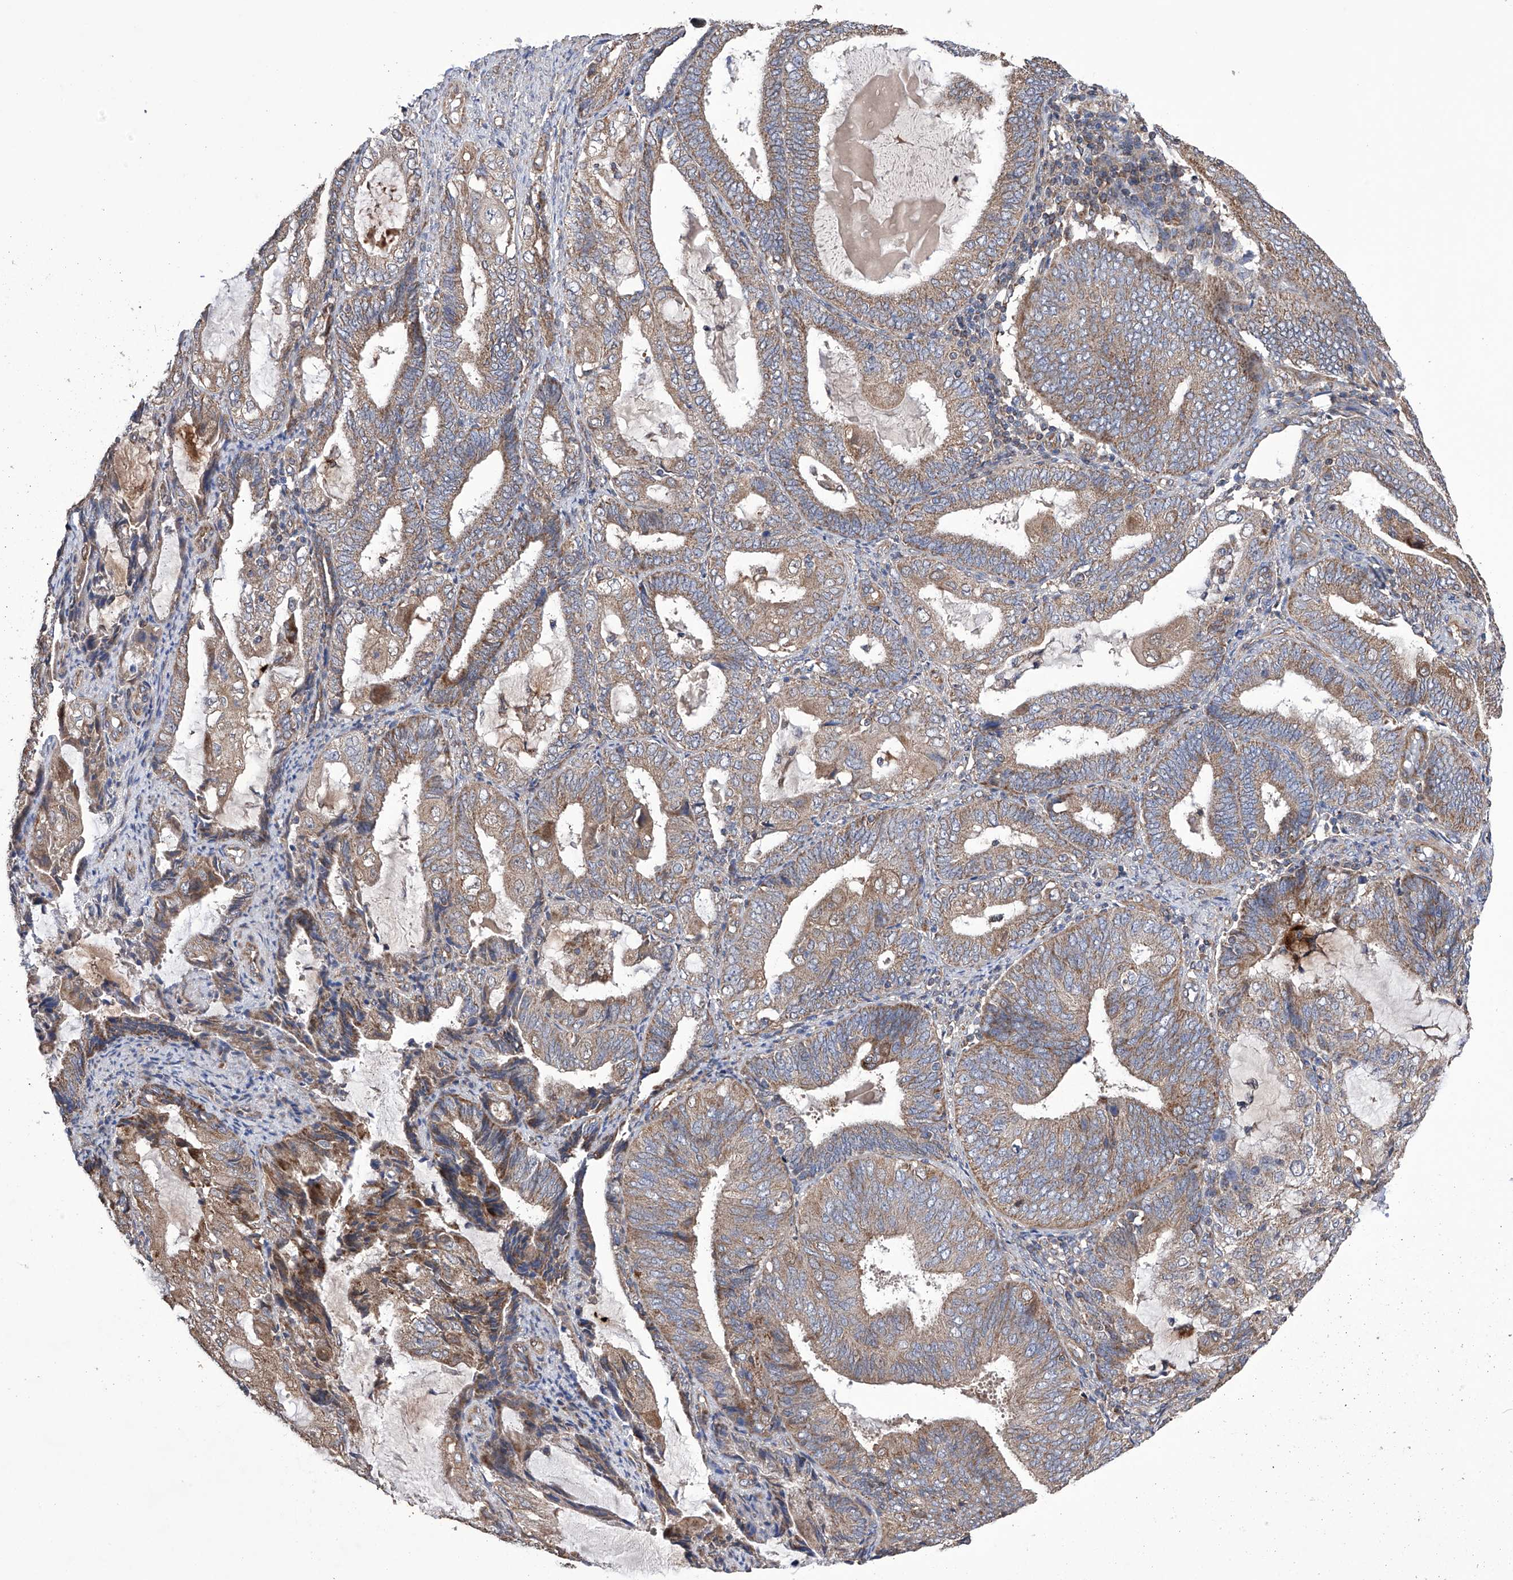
{"staining": {"intensity": "moderate", "quantity": ">75%", "location": "cytoplasmic/membranous"}, "tissue": "endometrial cancer", "cell_type": "Tumor cells", "image_type": "cancer", "snomed": [{"axis": "morphology", "description": "Adenocarcinoma, NOS"}, {"axis": "topography", "description": "Endometrium"}], "caption": "Protein staining of endometrial adenocarcinoma tissue exhibits moderate cytoplasmic/membranous staining in about >75% of tumor cells.", "gene": "EFCAB2", "patient": {"sex": "female", "age": 81}}